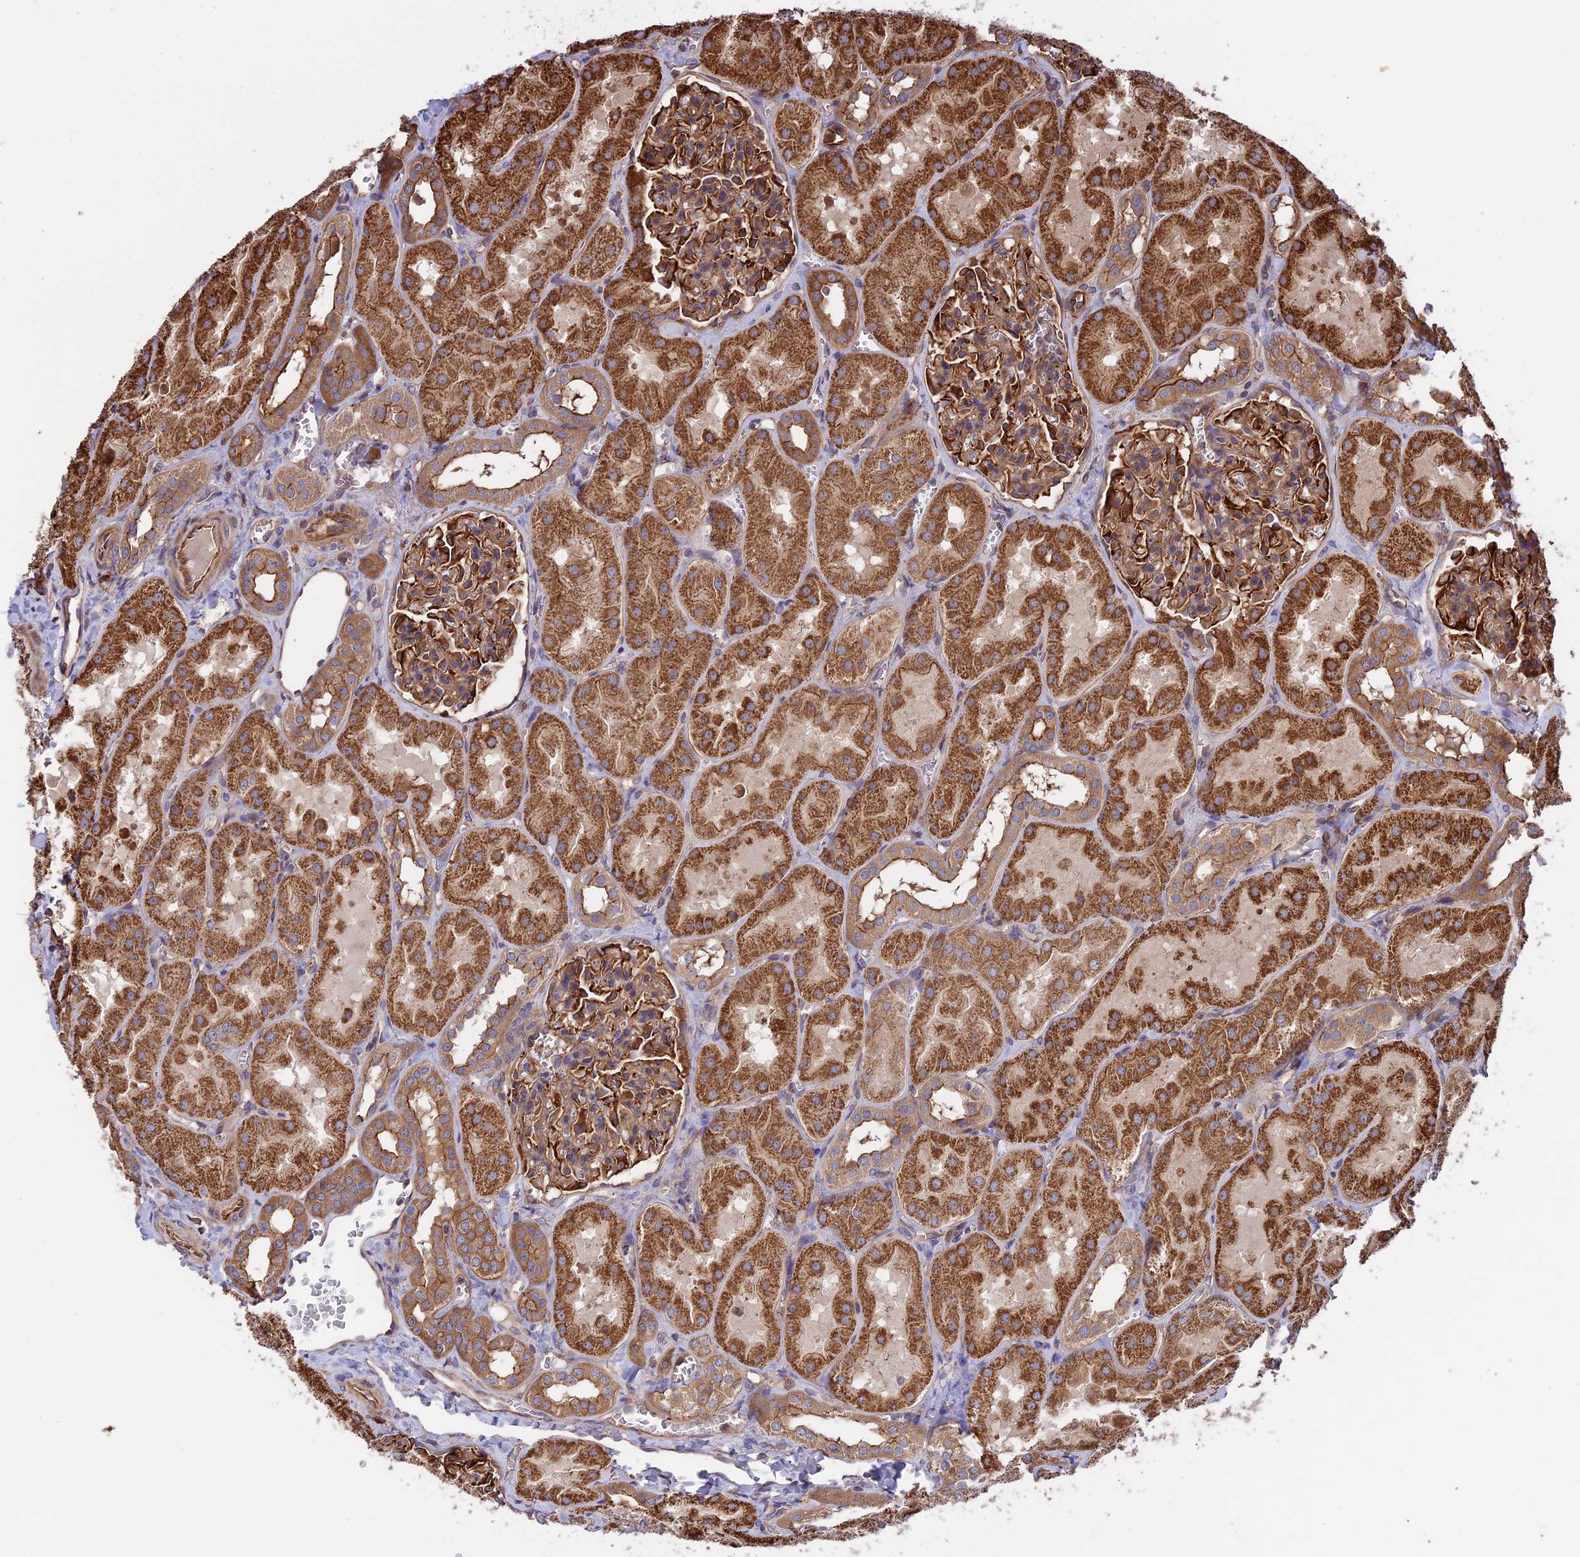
{"staining": {"intensity": "strong", "quantity": "25%-75%", "location": "cytoplasmic/membranous"}, "tissue": "kidney", "cell_type": "Cells in glomeruli", "image_type": "normal", "snomed": [{"axis": "morphology", "description": "Normal tissue, NOS"}, {"axis": "topography", "description": "Kidney"}, {"axis": "topography", "description": "Urinary bladder"}], "caption": "Immunohistochemical staining of unremarkable human kidney exhibits 25%-75% levels of strong cytoplasmic/membranous protein expression in about 25%-75% of cells in glomeruli.", "gene": "GAS8", "patient": {"sex": "male", "age": 16}}